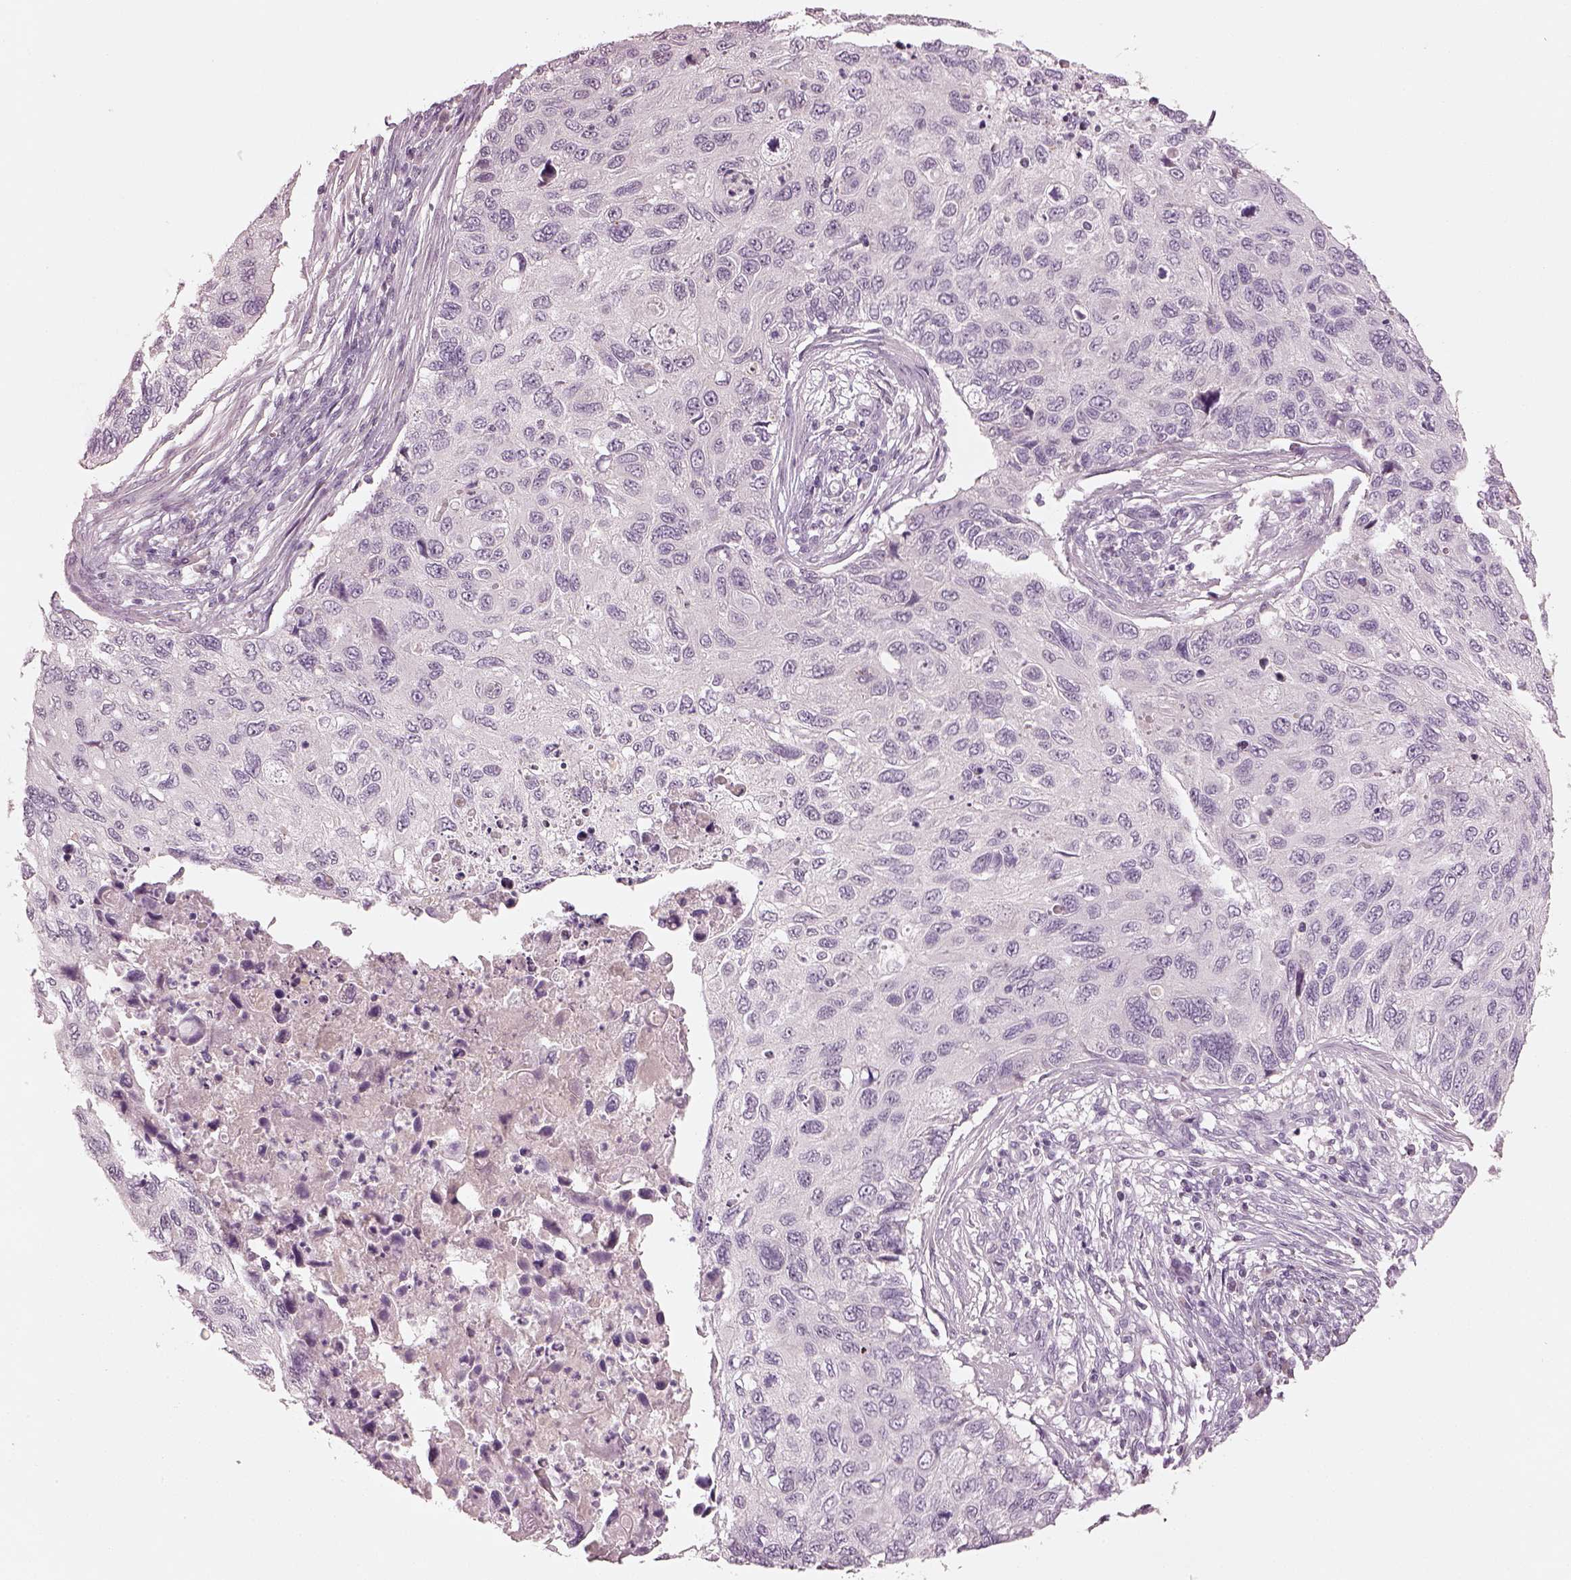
{"staining": {"intensity": "negative", "quantity": "none", "location": "none"}, "tissue": "cervical cancer", "cell_type": "Tumor cells", "image_type": "cancer", "snomed": [{"axis": "morphology", "description": "Squamous cell carcinoma, NOS"}, {"axis": "topography", "description": "Cervix"}], "caption": "Immunohistochemistry histopathology image of human cervical cancer (squamous cell carcinoma) stained for a protein (brown), which exhibits no staining in tumor cells. The staining is performed using DAB (3,3'-diaminobenzidine) brown chromogen with nuclei counter-stained in using hematoxylin.", "gene": "SPATA6L", "patient": {"sex": "female", "age": 70}}